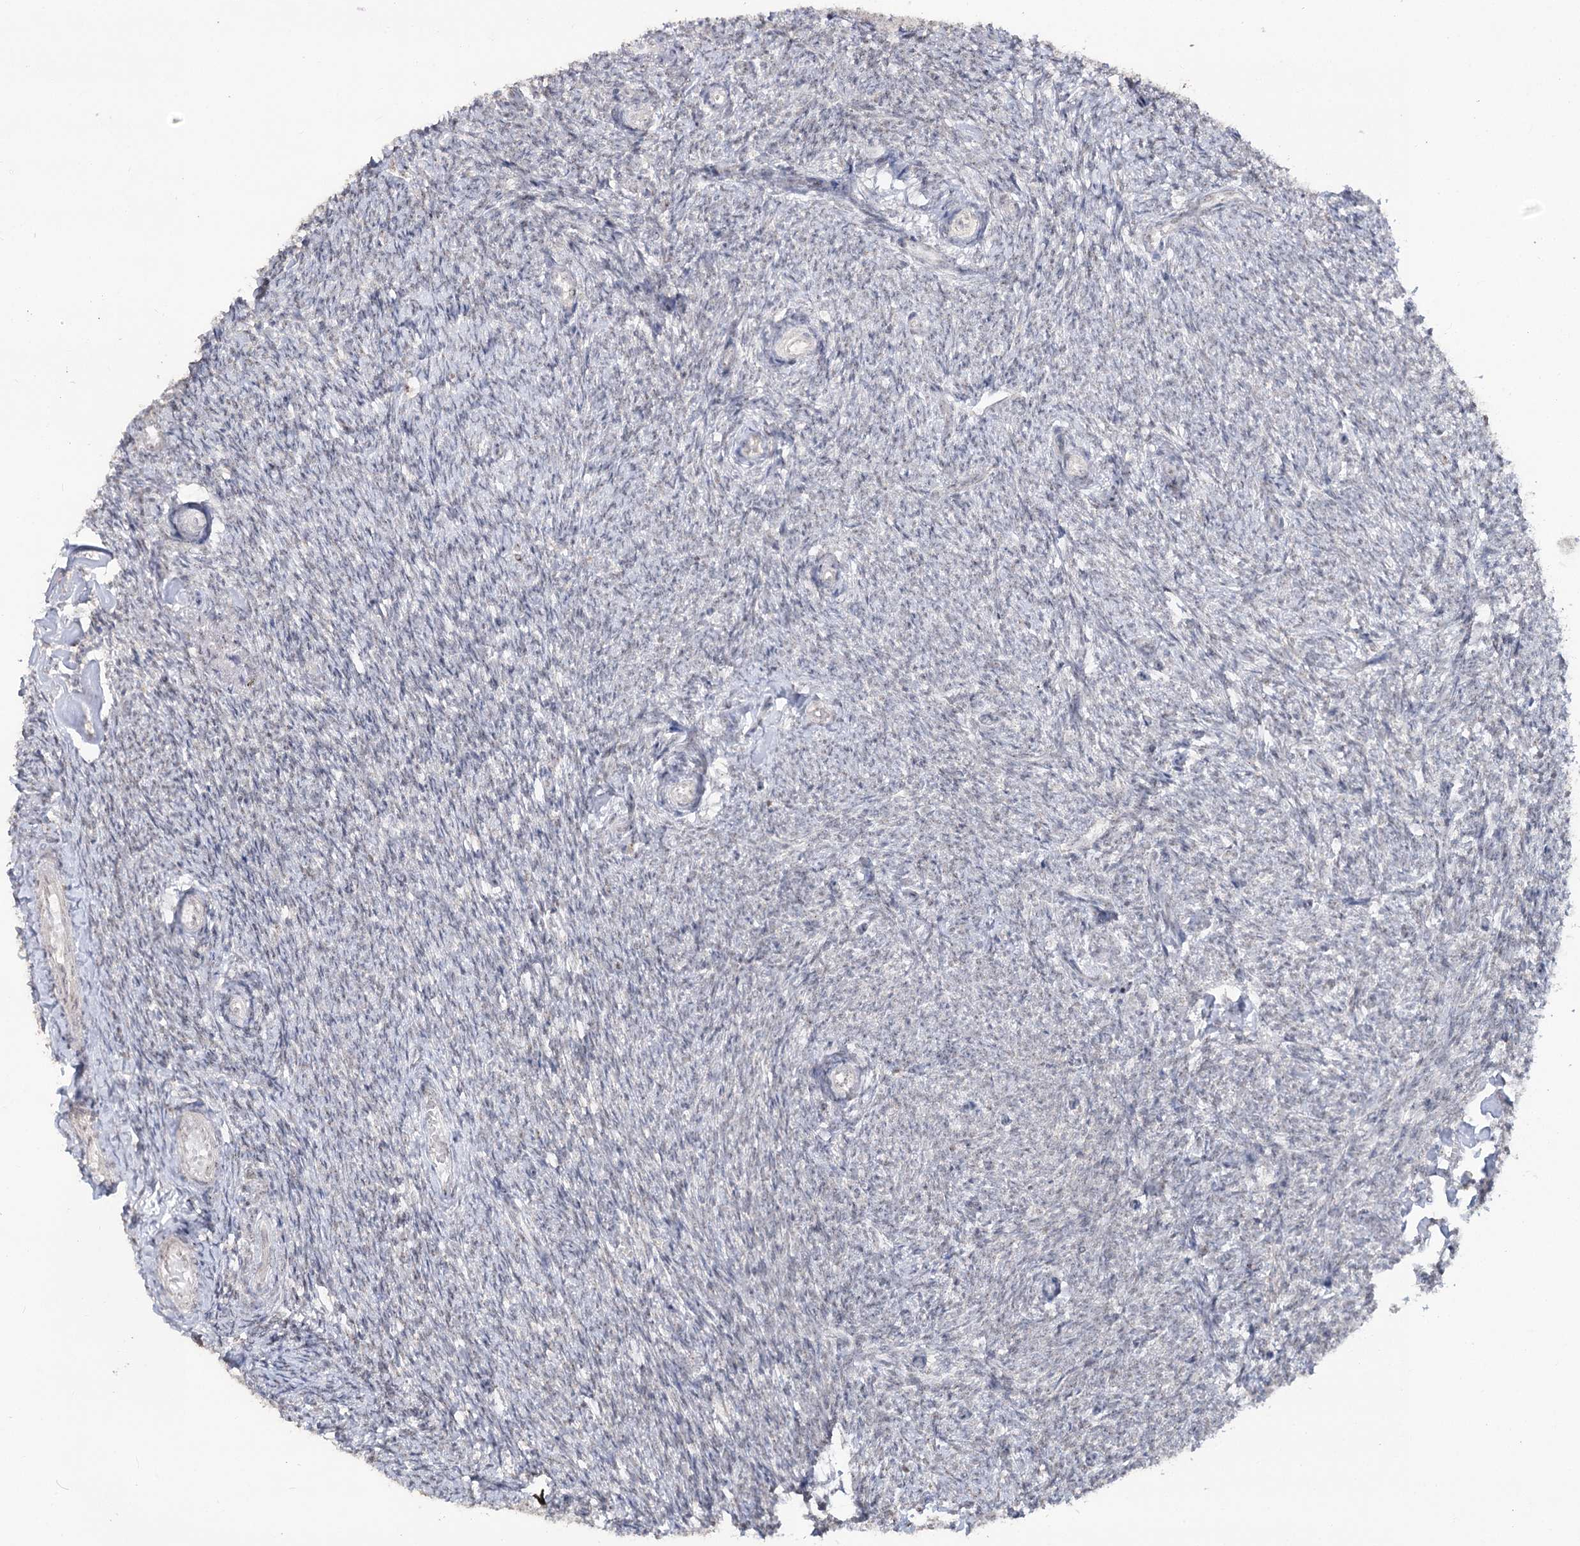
{"staining": {"intensity": "negative", "quantity": "none", "location": "none"}, "tissue": "ovary", "cell_type": "Ovarian stroma cells", "image_type": "normal", "snomed": [{"axis": "morphology", "description": "Normal tissue, NOS"}, {"axis": "topography", "description": "Ovary"}], "caption": "Immunohistochemical staining of unremarkable human ovary exhibits no significant positivity in ovarian stroma cells. (DAB immunohistochemistry (IHC) visualized using brightfield microscopy, high magnification).", "gene": "RUFY4", "patient": {"sex": "female", "age": 44}}